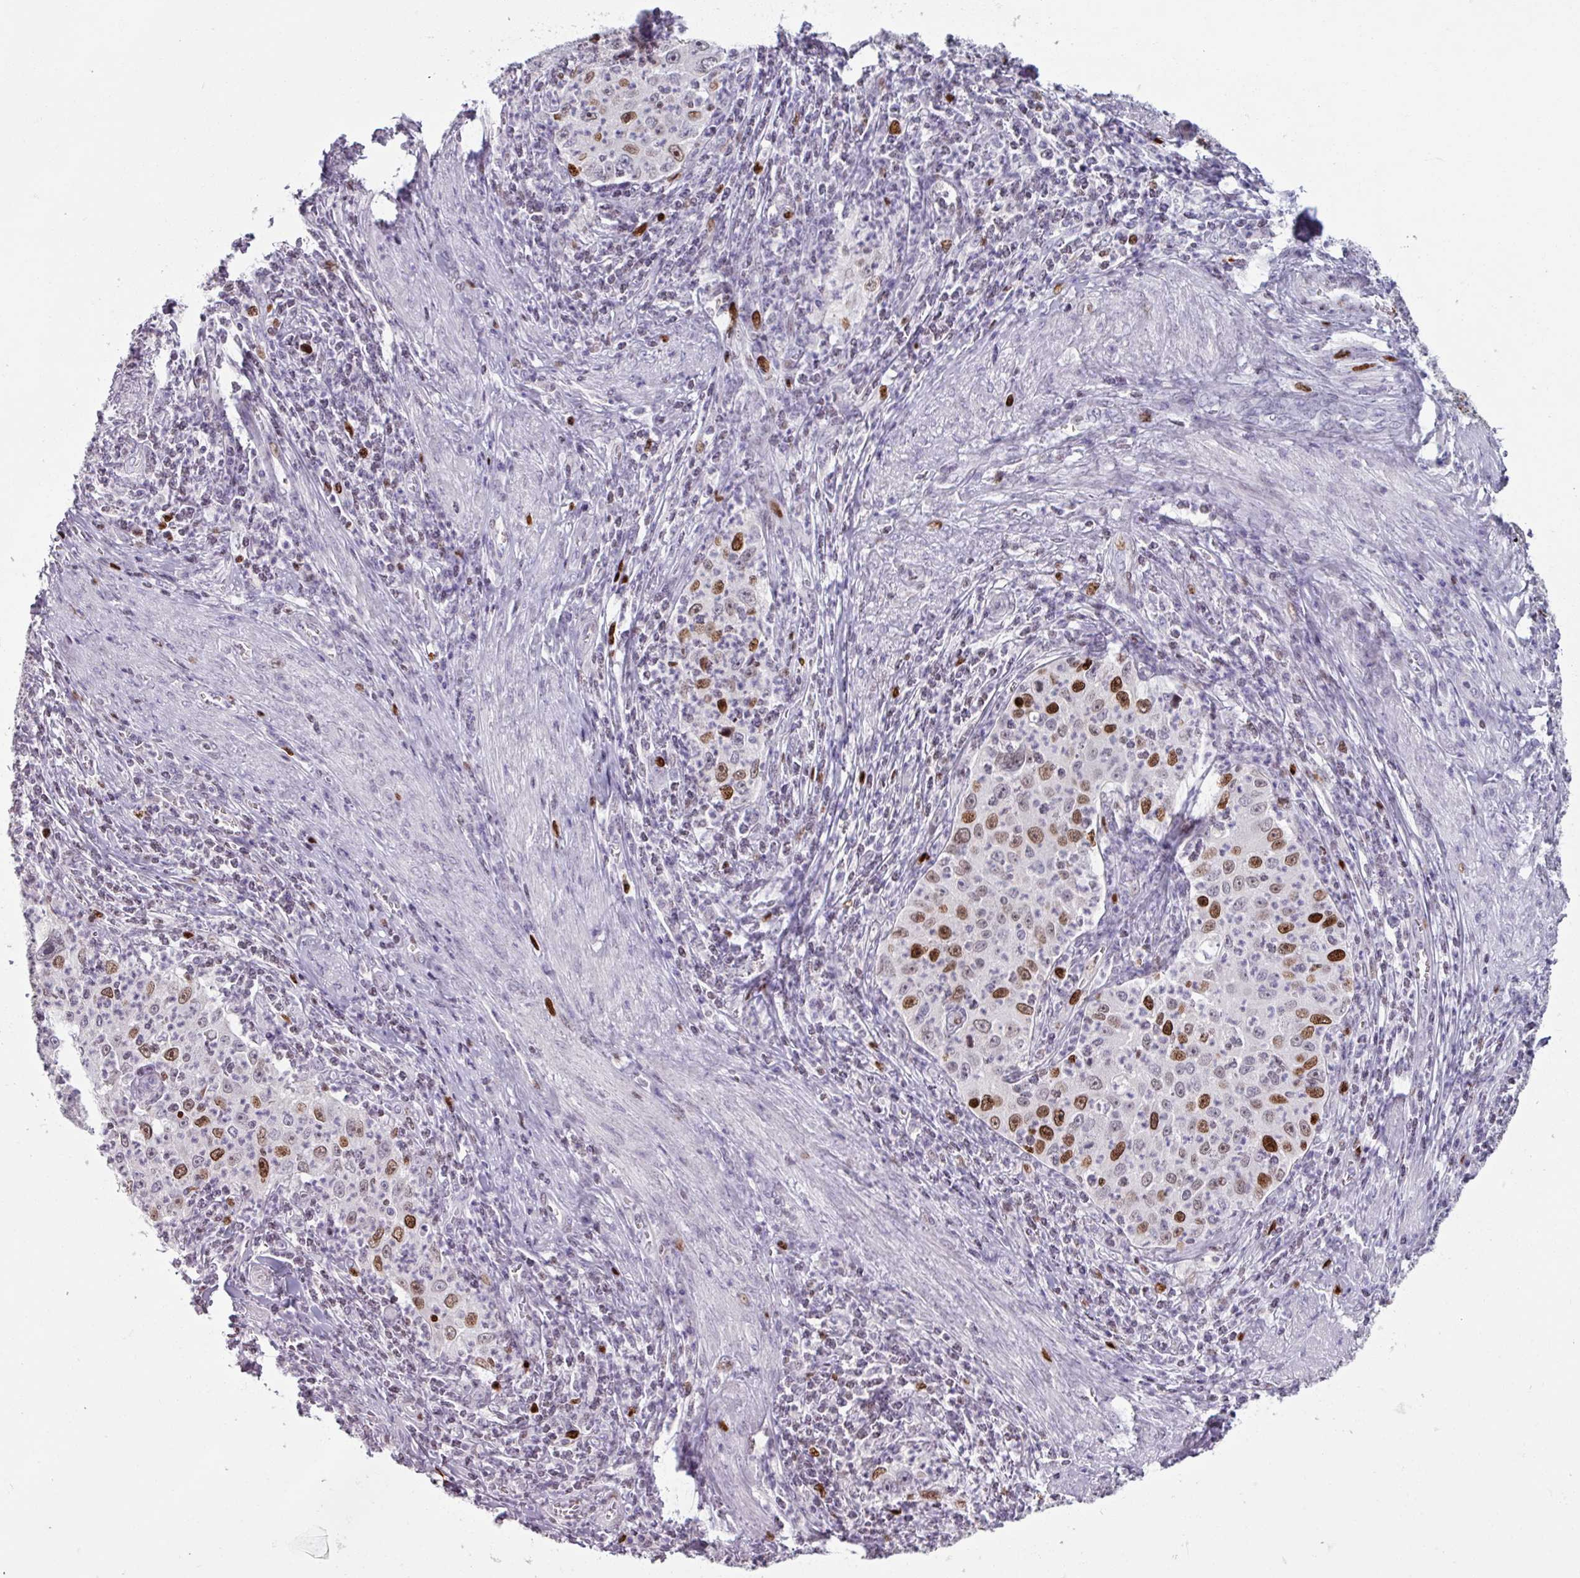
{"staining": {"intensity": "strong", "quantity": "<25%", "location": "nuclear"}, "tissue": "cervical cancer", "cell_type": "Tumor cells", "image_type": "cancer", "snomed": [{"axis": "morphology", "description": "Squamous cell carcinoma, NOS"}, {"axis": "topography", "description": "Cervix"}], "caption": "An image of human cervical squamous cell carcinoma stained for a protein reveals strong nuclear brown staining in tumor cells.", "gene": "ATAD2", "patient": {"sex": "female", "age": 30}}